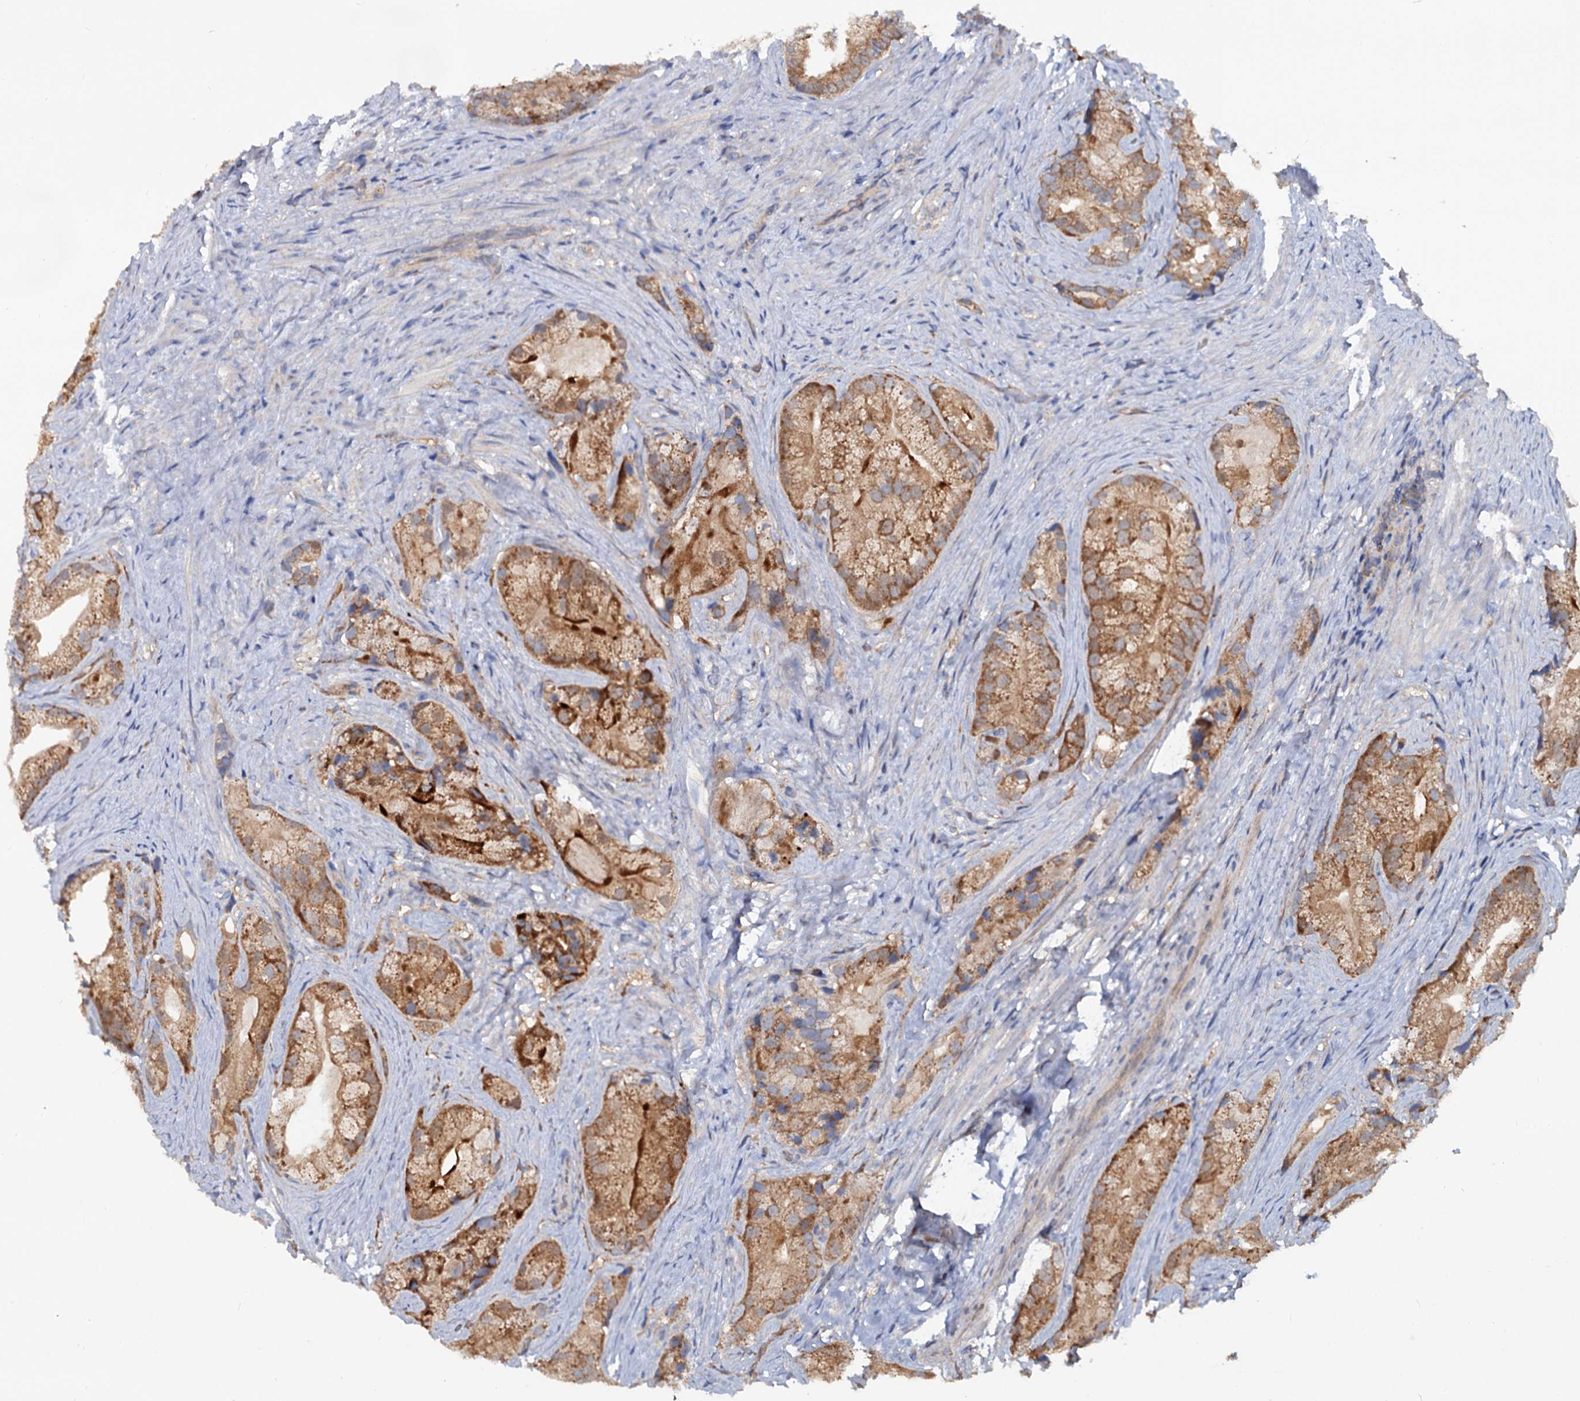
{"staining": {"intensity": "moderate", "quantity": ">75%", "location": "cytoplasmic/membranous"}, "tissue": "prostate cancer", "cell_type": "Tumor cells", "image_type": "cancer", "snomed": [{"axis": "morphology", "description": "Adenocarcinoma, Low grade"}, {"axis": "topography", "description": "Prostate"}], "caption": "Prostate cancer tissue displays moderate cytoplasmic/membranous positivity in about >75% of tumor cells", "gene": "IDI1", "patient": {"sex": "male", "age": 71}}